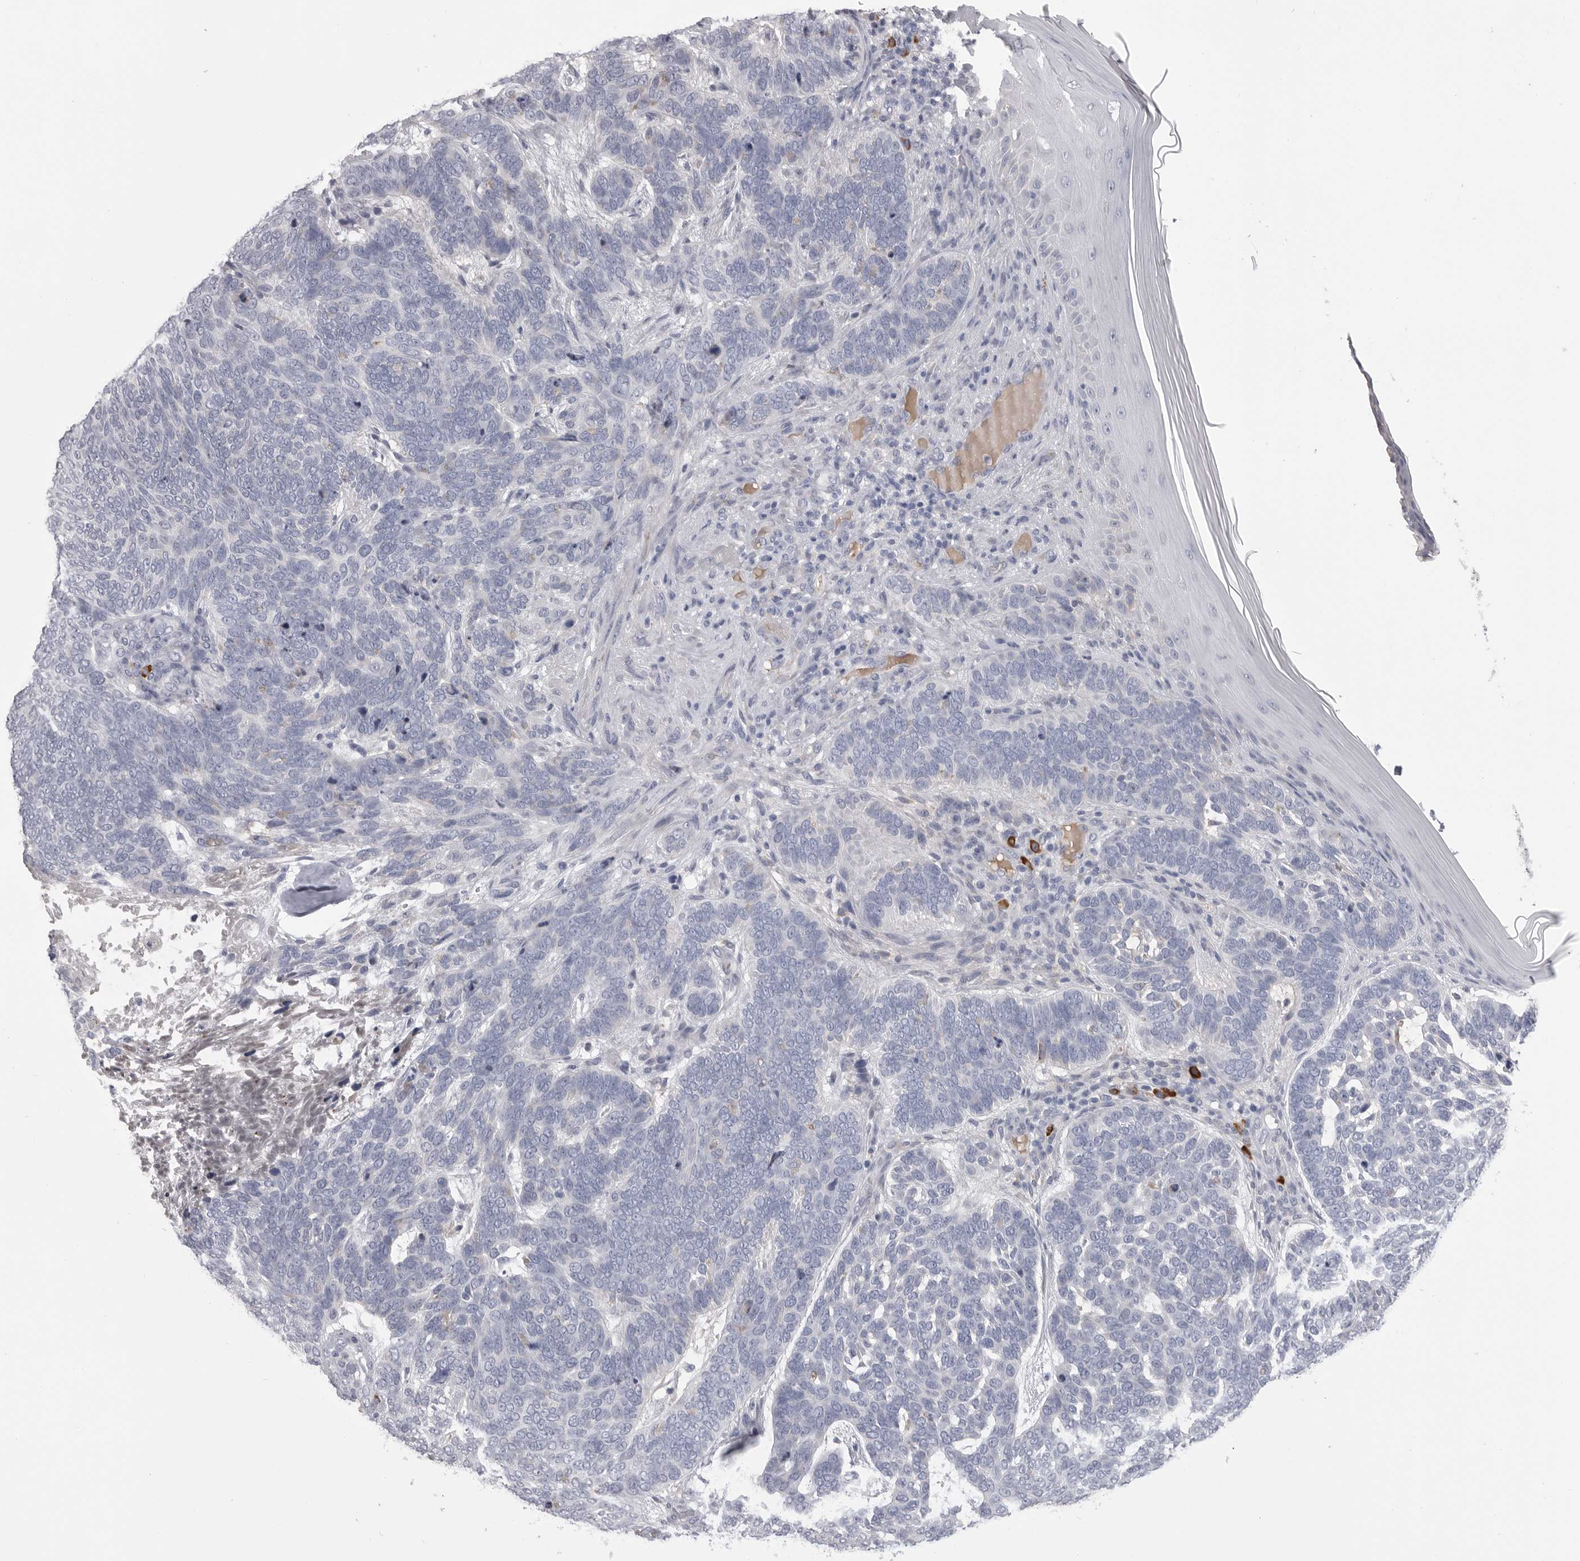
{"staining": {"intensity": "negative", "quantity": "none", "location": "none"}, "tissue": "skin cancer", "cell_type": "Tumor cells", "image_type": "cancer", "snomed": [{"axis": "morphology", "description": "Basal cell carcinoma"}, {"axis": "topography", "description": "Skin"}], "caption": "Human skin cancer stained for a protein using IHC demonstrates no positivity in tumor cells.", "gene": "FKBP2", "patient": {"sex": "female", "age": 85}}